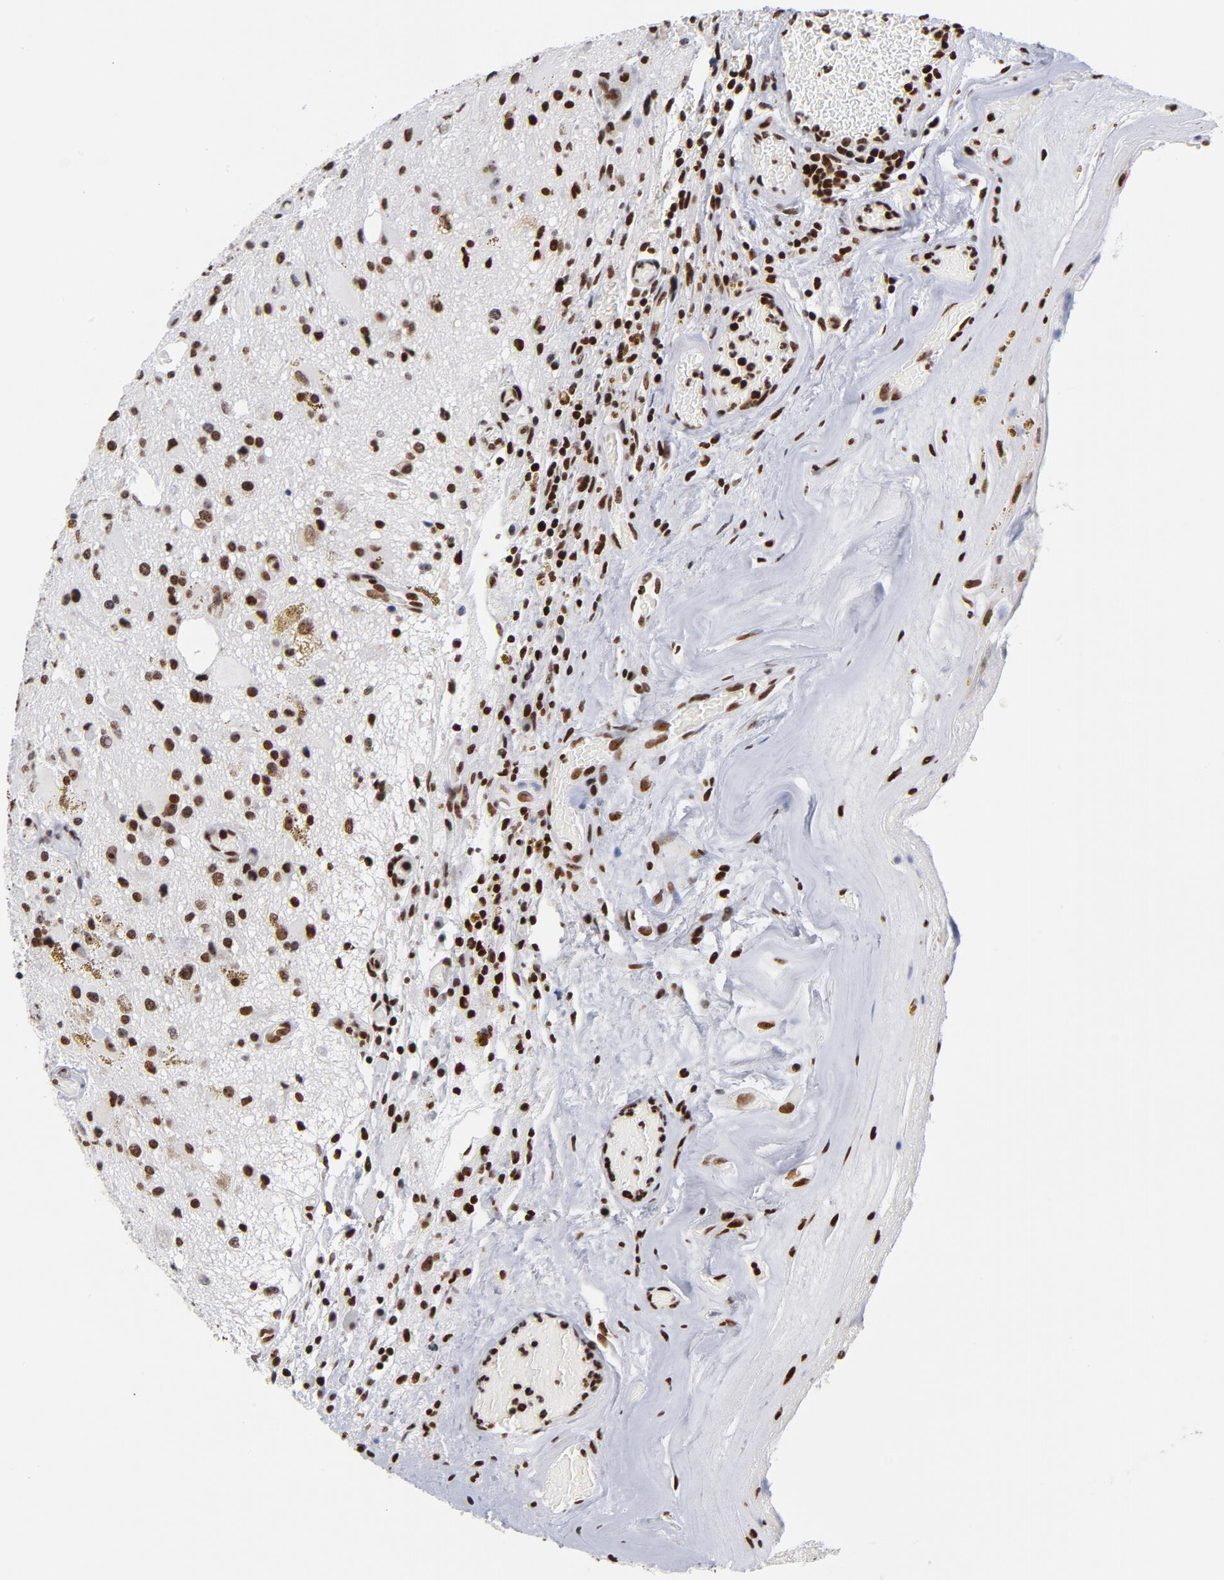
{"staining": {"intensity": "strong", "quantity": ">75%", "location": "nuclear"}, "tissue": "glioma", "cell_type": "Tumor cells", "image_type": "cancer", "snomed": [{"axis": "morphology", "description": "Glioma, malignant, Low grade"}, {"axis": "topography", "description": "Brain"}], "caption": "A photomicrograph of human low-grade glioma (malignant) stained for a protein reveals strong nuclear brown staining in tumor cells.", "gene": "TOP2B", "patient": {"sex": "male", "age": 58}}